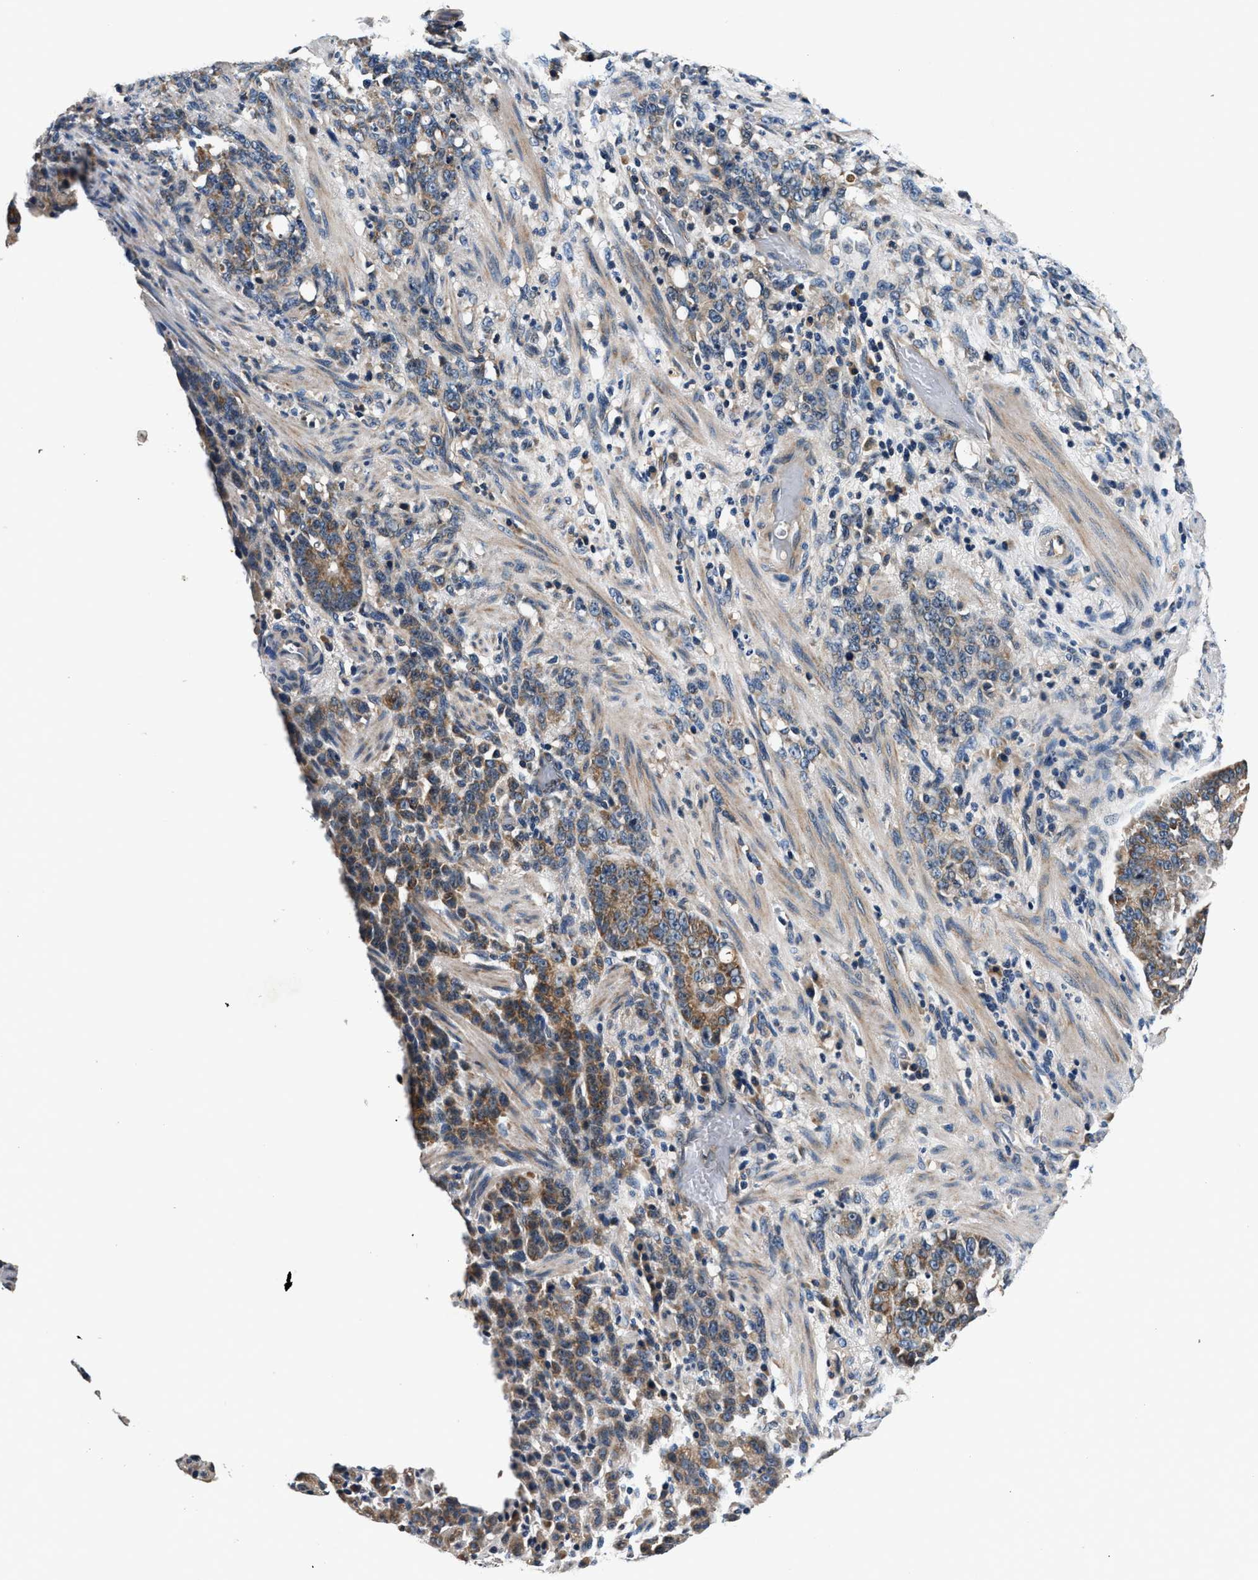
{"staining": {"intensity": "moderate", "quantity": "25%-75%", "location": "cytoplasmic/membranous"}, "tissue": "stomach cancer", "cell_type": "Tumor cells", "image_type": "cancer", "snomed": [{"axis": "morphology", "description": "Adenocarcinoma, NOS"}, {"axis": "topography", "description": "Stomach, lower"}], "caption": "Moderate cytoplasmic/membranous expression is identified in about 25%-75% of tumor cells in adenocarcinoma (stomach).", "gene": "IMMT", "patient": {"sex": "male", "age": 88}}